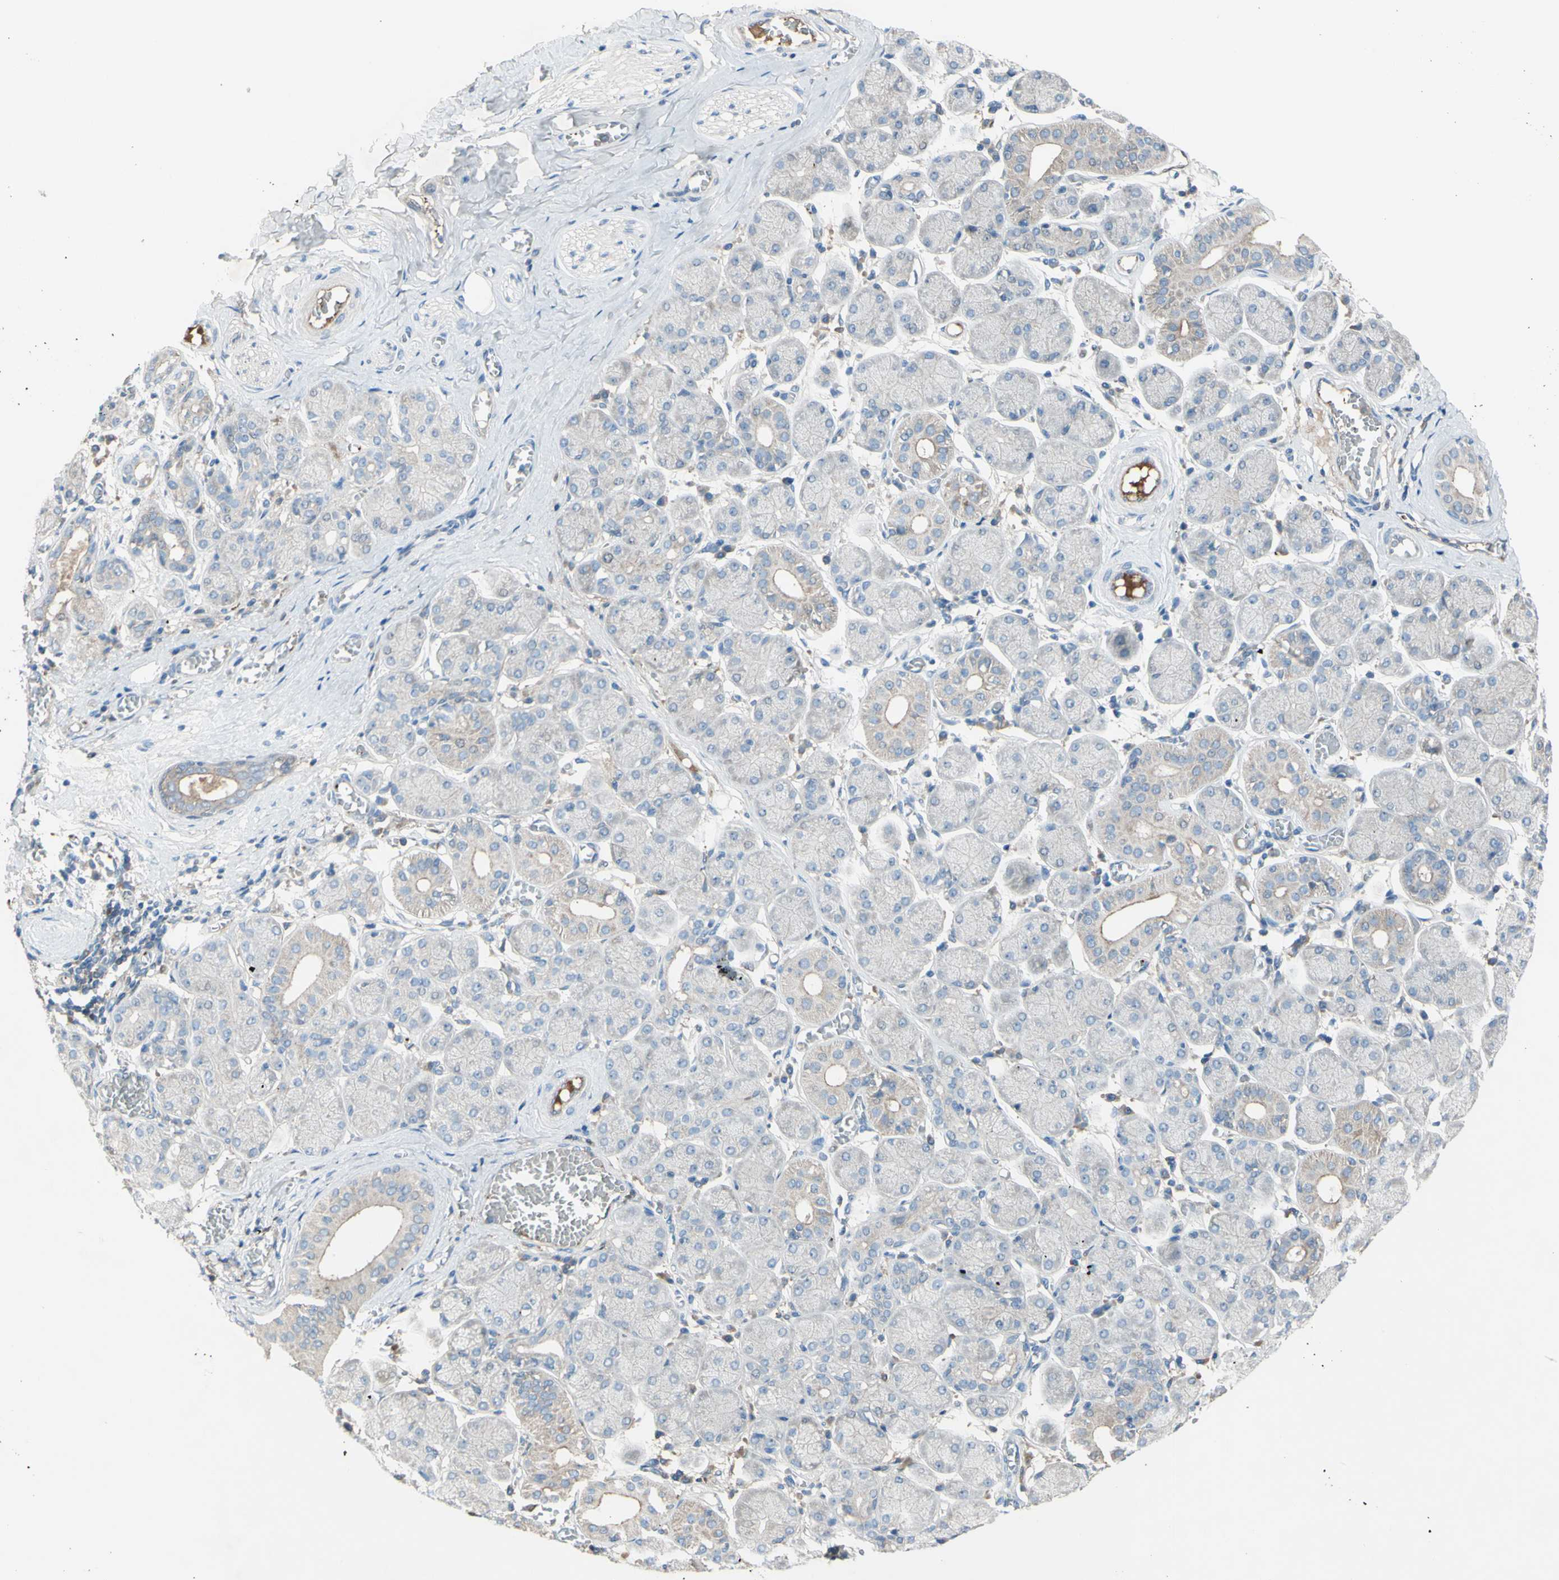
{"staining": {"intensity": "weak", "quantity": "<25%", "location": "cytoplasmic/membranous"}, "tissue": "salivary gland", "cell_type": "Glandular cells", "image_type": "normal", "snomed": [{"axis": "morphology", "description": "Normal tissue, NOS"}, {"axis": "topography", "description": "Salivary gland"}], "caption": "Glandular cells are negative for protein expression in unremarkable human salivary gland.", "gene": "ATRN", "patient": {"sex": "female", "age": 24}}